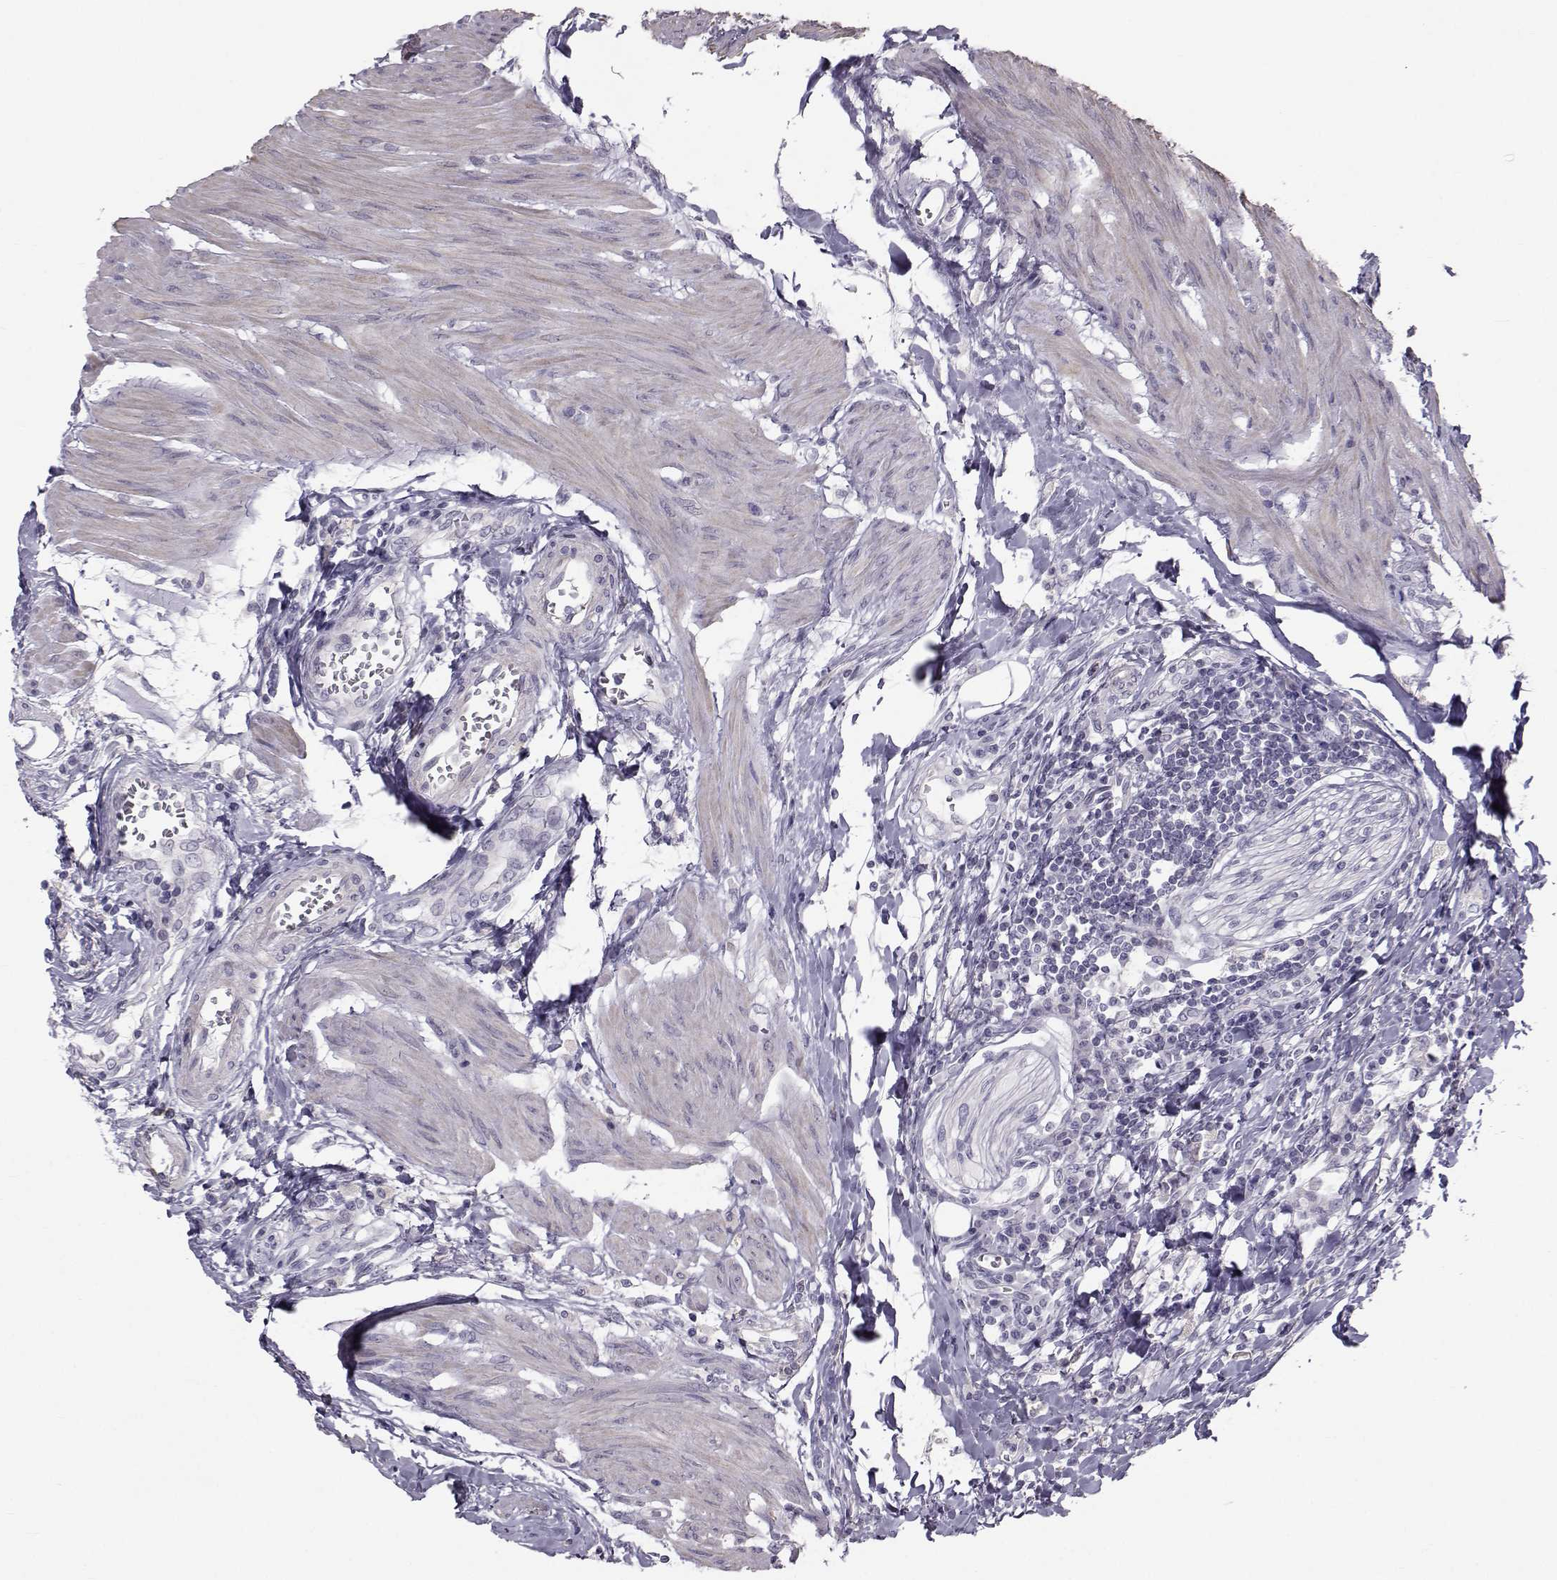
{"staining": {"intensity": "negative", "quantity": "none", "location": "none"}, "tissue": "urothelial cancer", "cell_type": "Tumor cells", "image_type": "cancer", "snomed": [{"axis": "morphology", "description": "Urothelial carcinoma, High grade"}, {"axis": "topography", "description": "Urinary bladder"}], "caption": "An image of urothelial cancer stained for a protein demonstrates no brown staining in tumor cells. (Immunohistochemistry (ihc), brightfield microscopy, high magnification).", "gene": "GARIN3", "patient": {"sex": "female", "age": 58}}